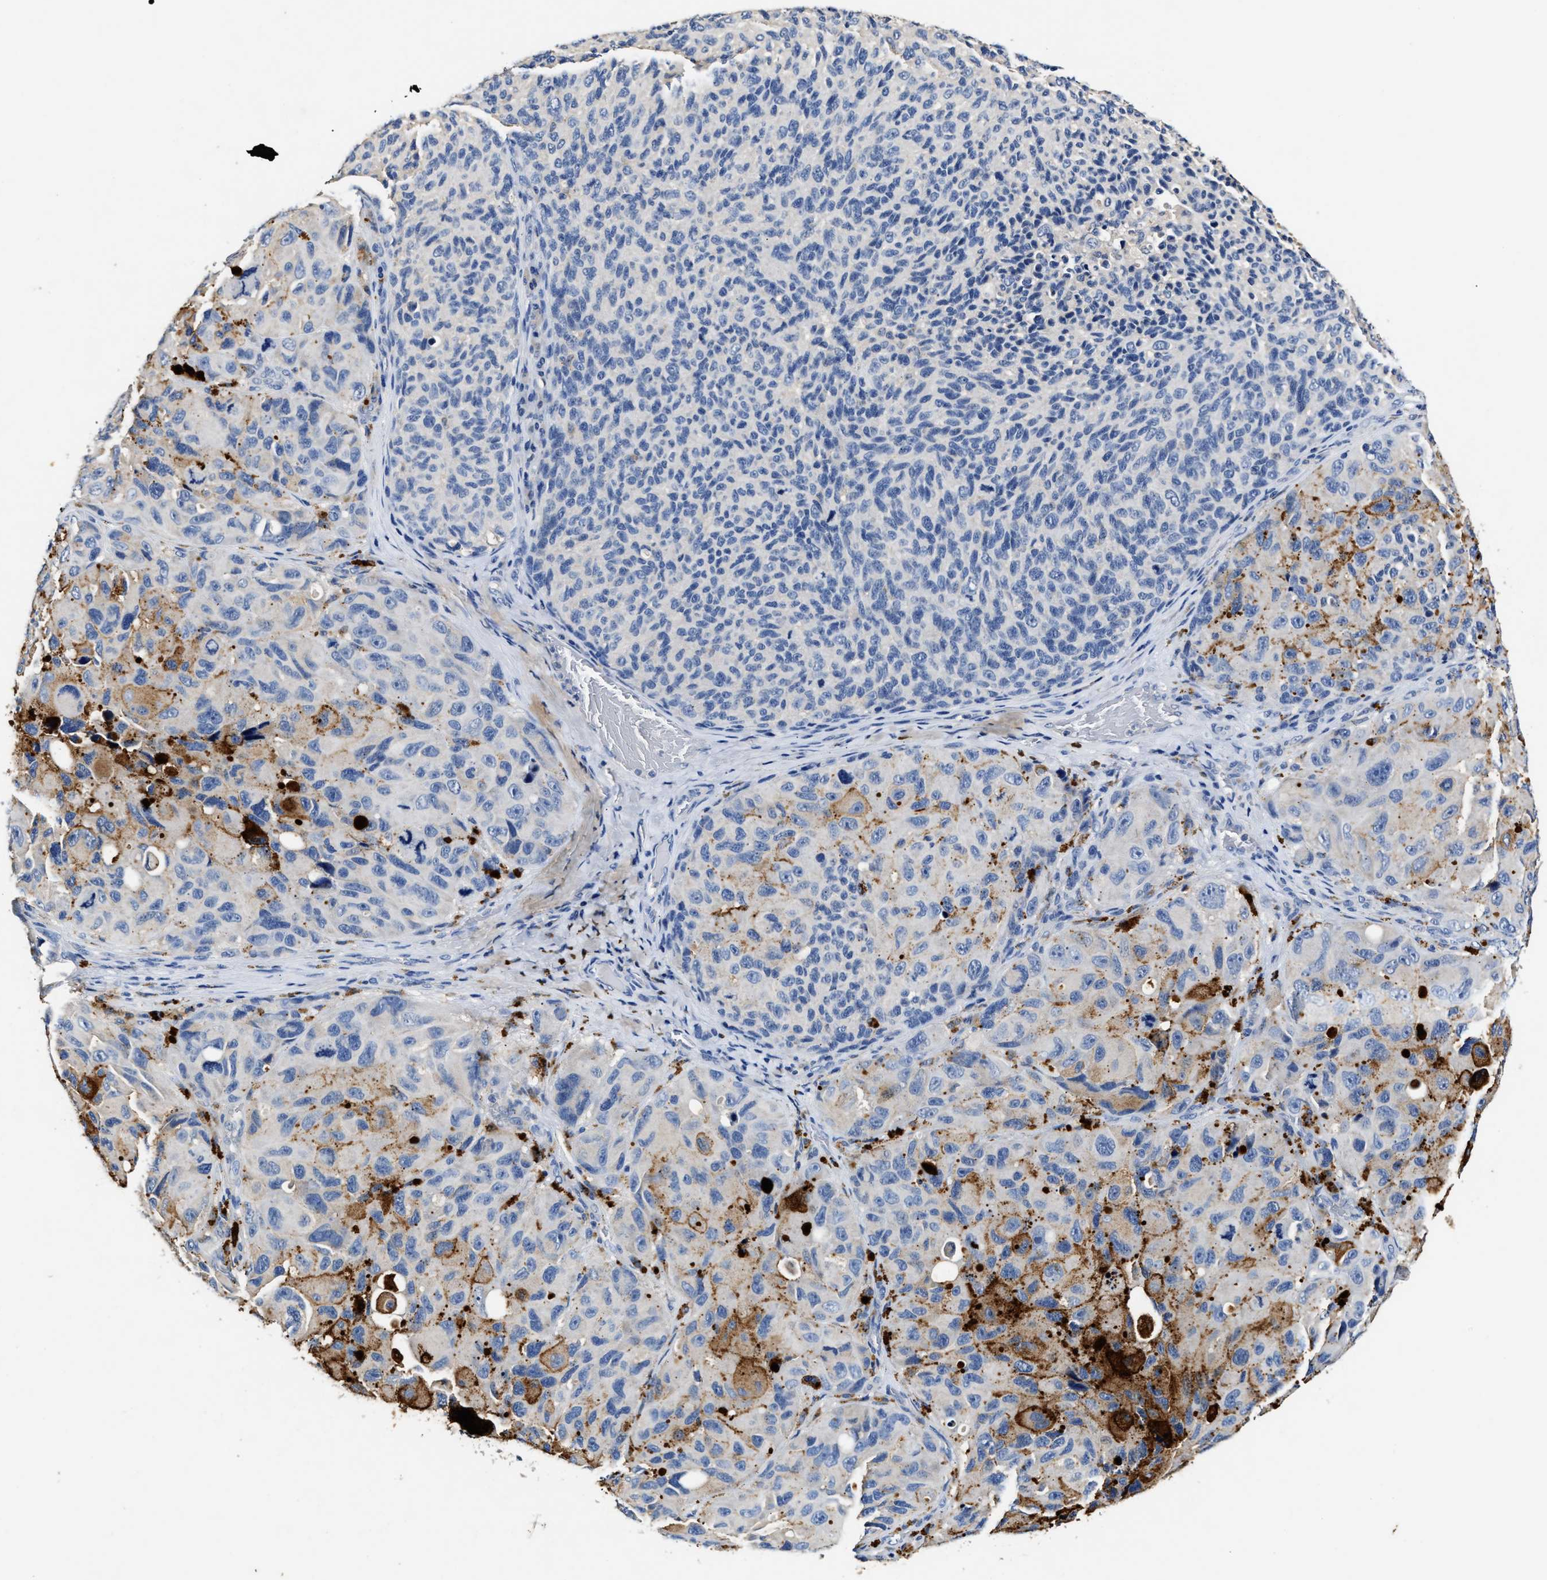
{"staining": {"intensity": "negative", "quantity": "none", "location": "none"}, "tissue": "melanoma", "cell_type": "Tumor cells", "image_type": "cancer", "snomed": [{"axis": "morphology", "description": "Malignant melanoma, NOS"}, {"axis": "topography", "description": "Skin"}], "caption": "A high-resolution image shows immunohistochemistry staining of malignant melanoma, which reveals no significant positivity in tumor cells.", "gene": "SLCO2B1", "patient": {"sex": "female", "age": 73}}